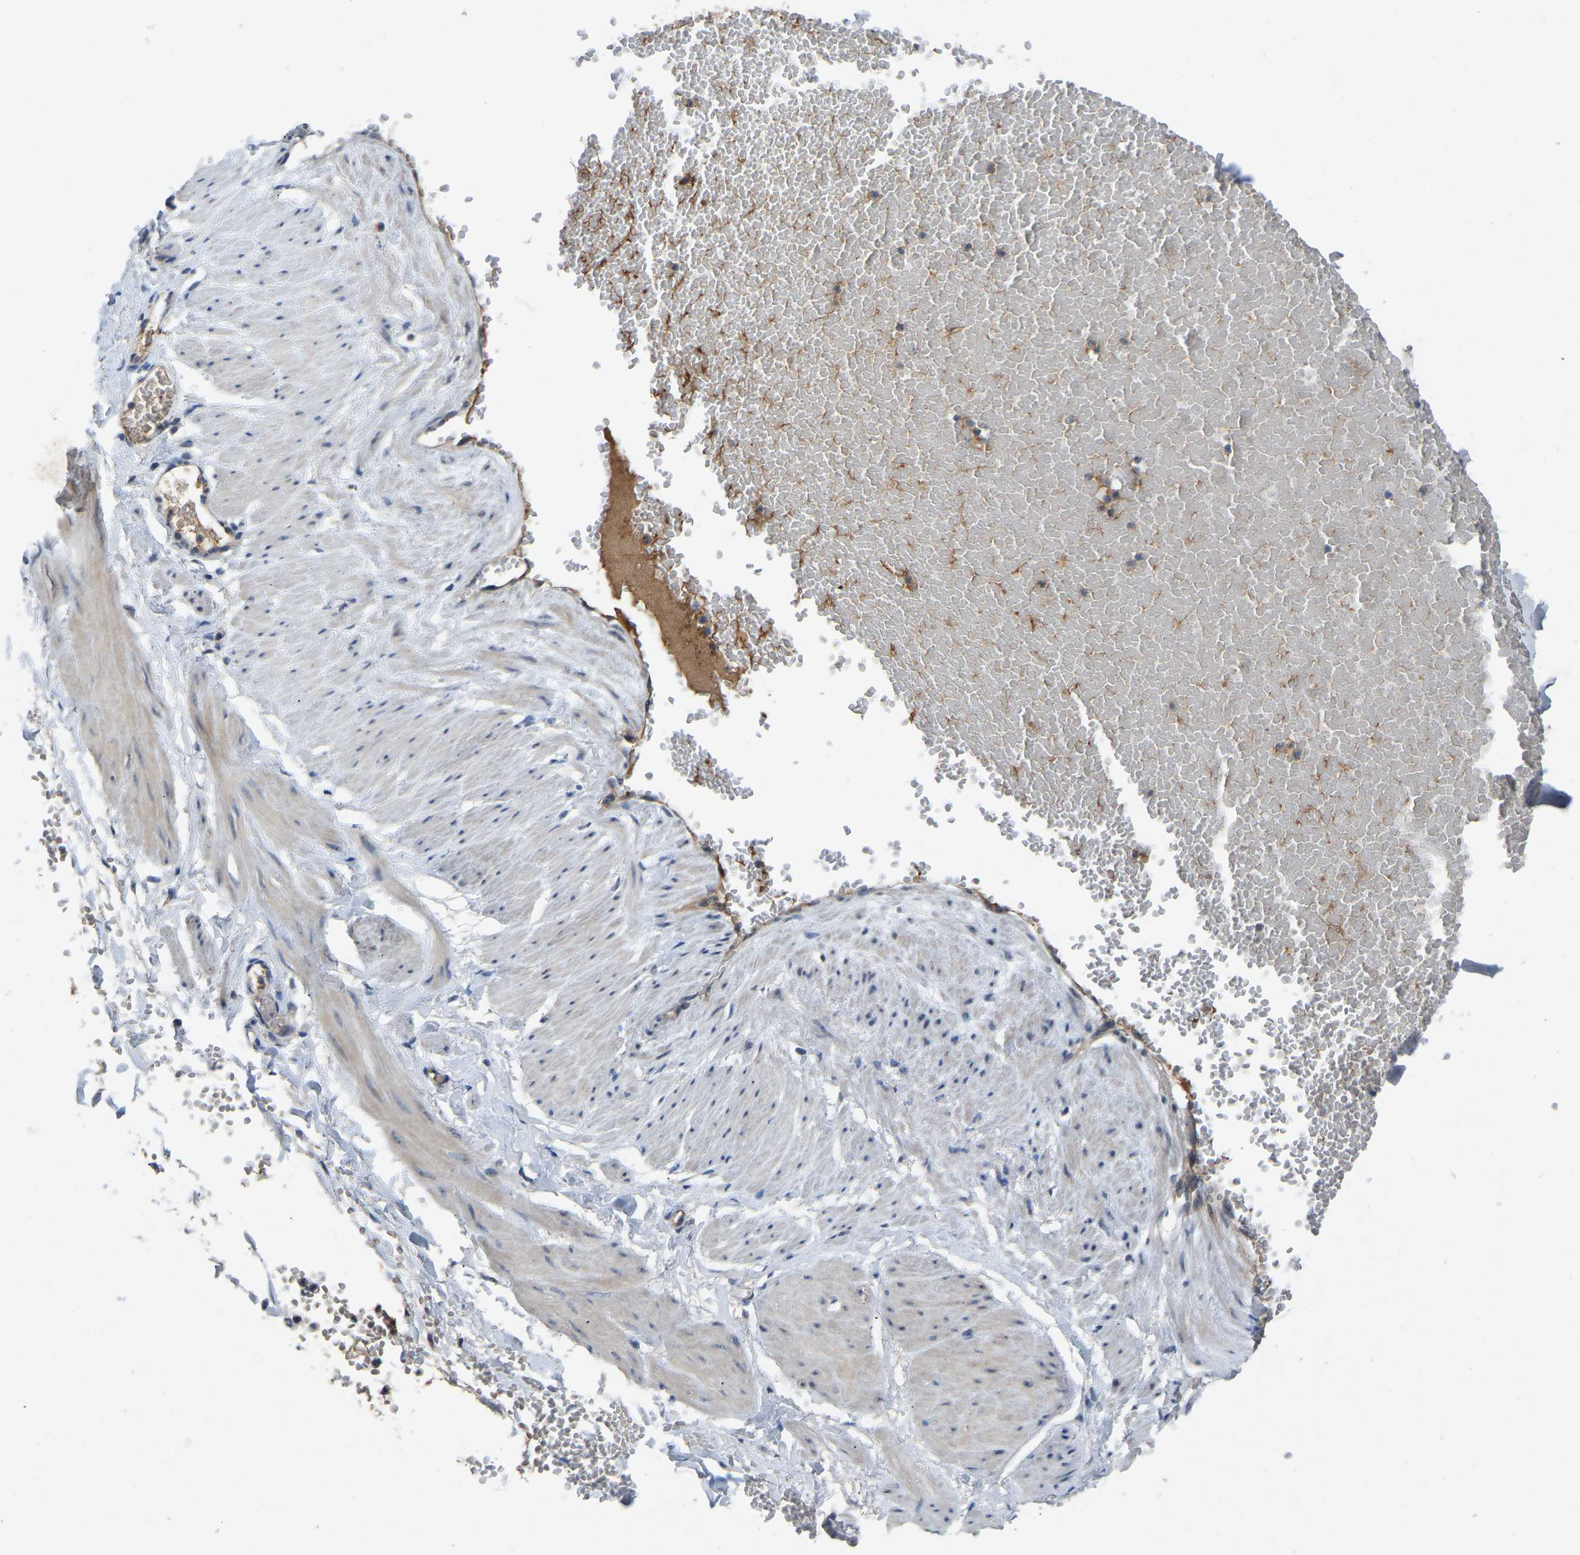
{"staining": {"intensity": "moderate", "quantity": "25%-75%", "location": "cytoplasmic/membranous"}, "tissue": "adipose tissue", "cell_type": "Adipocytes", "image_type": "normal", "snomed": [{"axis": "morphology", "description": "Normal tissue, NOS"}, {"axis": "topography", "description": "Soft tissue"}], "caption": "An image showing moderate cytoplasmic/membranous positivity in approximately 25%-75% of adipocytes in benign adipose tissue, as visualized by brown immunohistochemical staining.", "gene": "FHIT", "patient": {"sex": "male", "age": 72}}